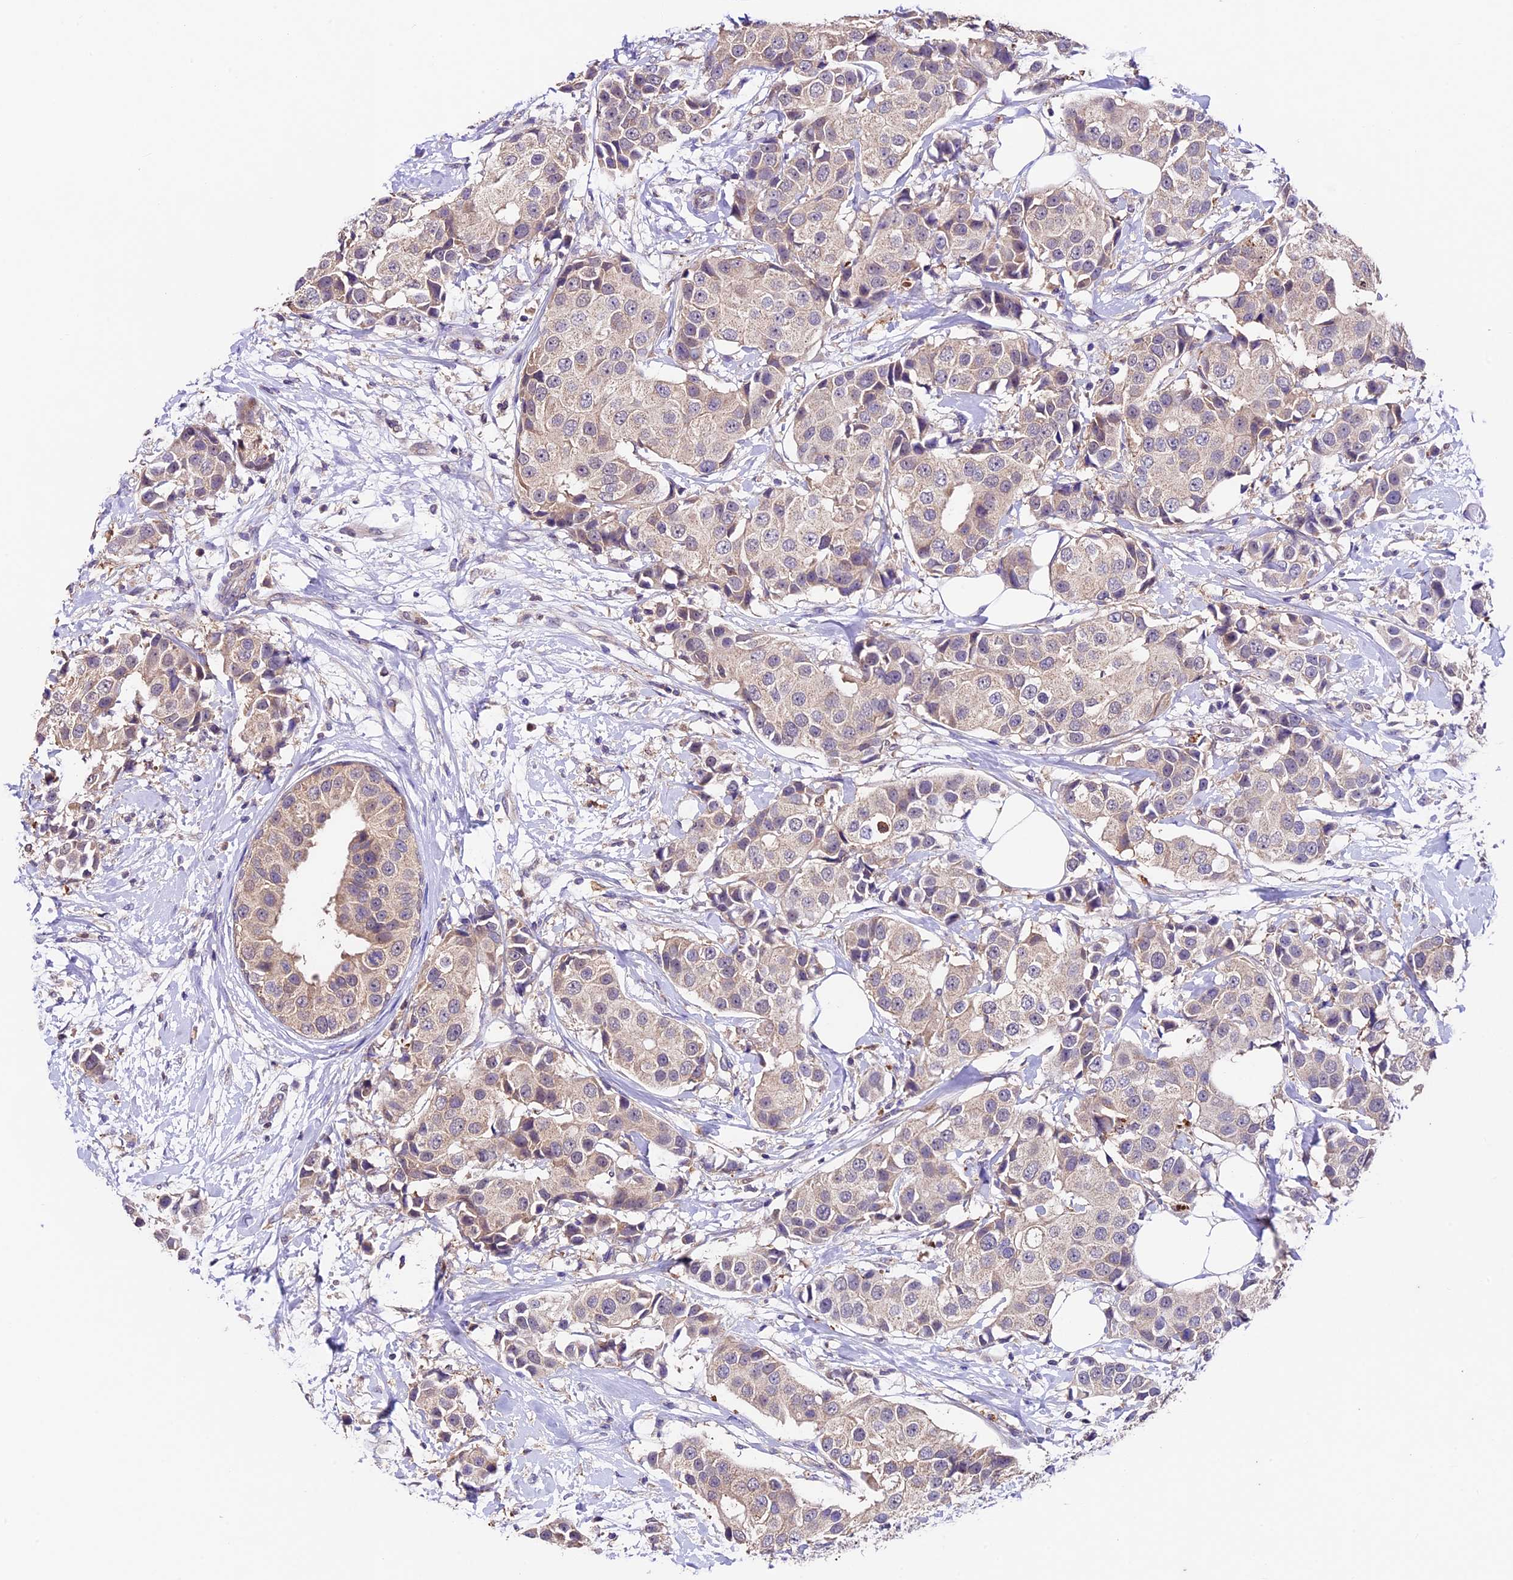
{"staining": {"intensity": "weak", "quantity": "25%-75%", "location": "cytoplasmic/membranous"}, "tissue": "breast cancer", "cell_type": "Tumor cells", "image_type": "cancer", "snomed": [{"axis": "morphology", "description": "Normal tissue, NOS"}, {"axis": "morphology", "description": "Duct carcinoma"}, {"axis": "topography", "description": "Breast"}], "caption": "Immunohistochemistry (IHC) (DAB (3,3'-diaminobenzidine)) staining of human breast invasive ductal carcinoma shows weak cytoplasmic/membranous protein staining in about 25%-75% of tumor cells.", "gene": "SBNO2", "patient": {"sex": "female", "age": 39}}